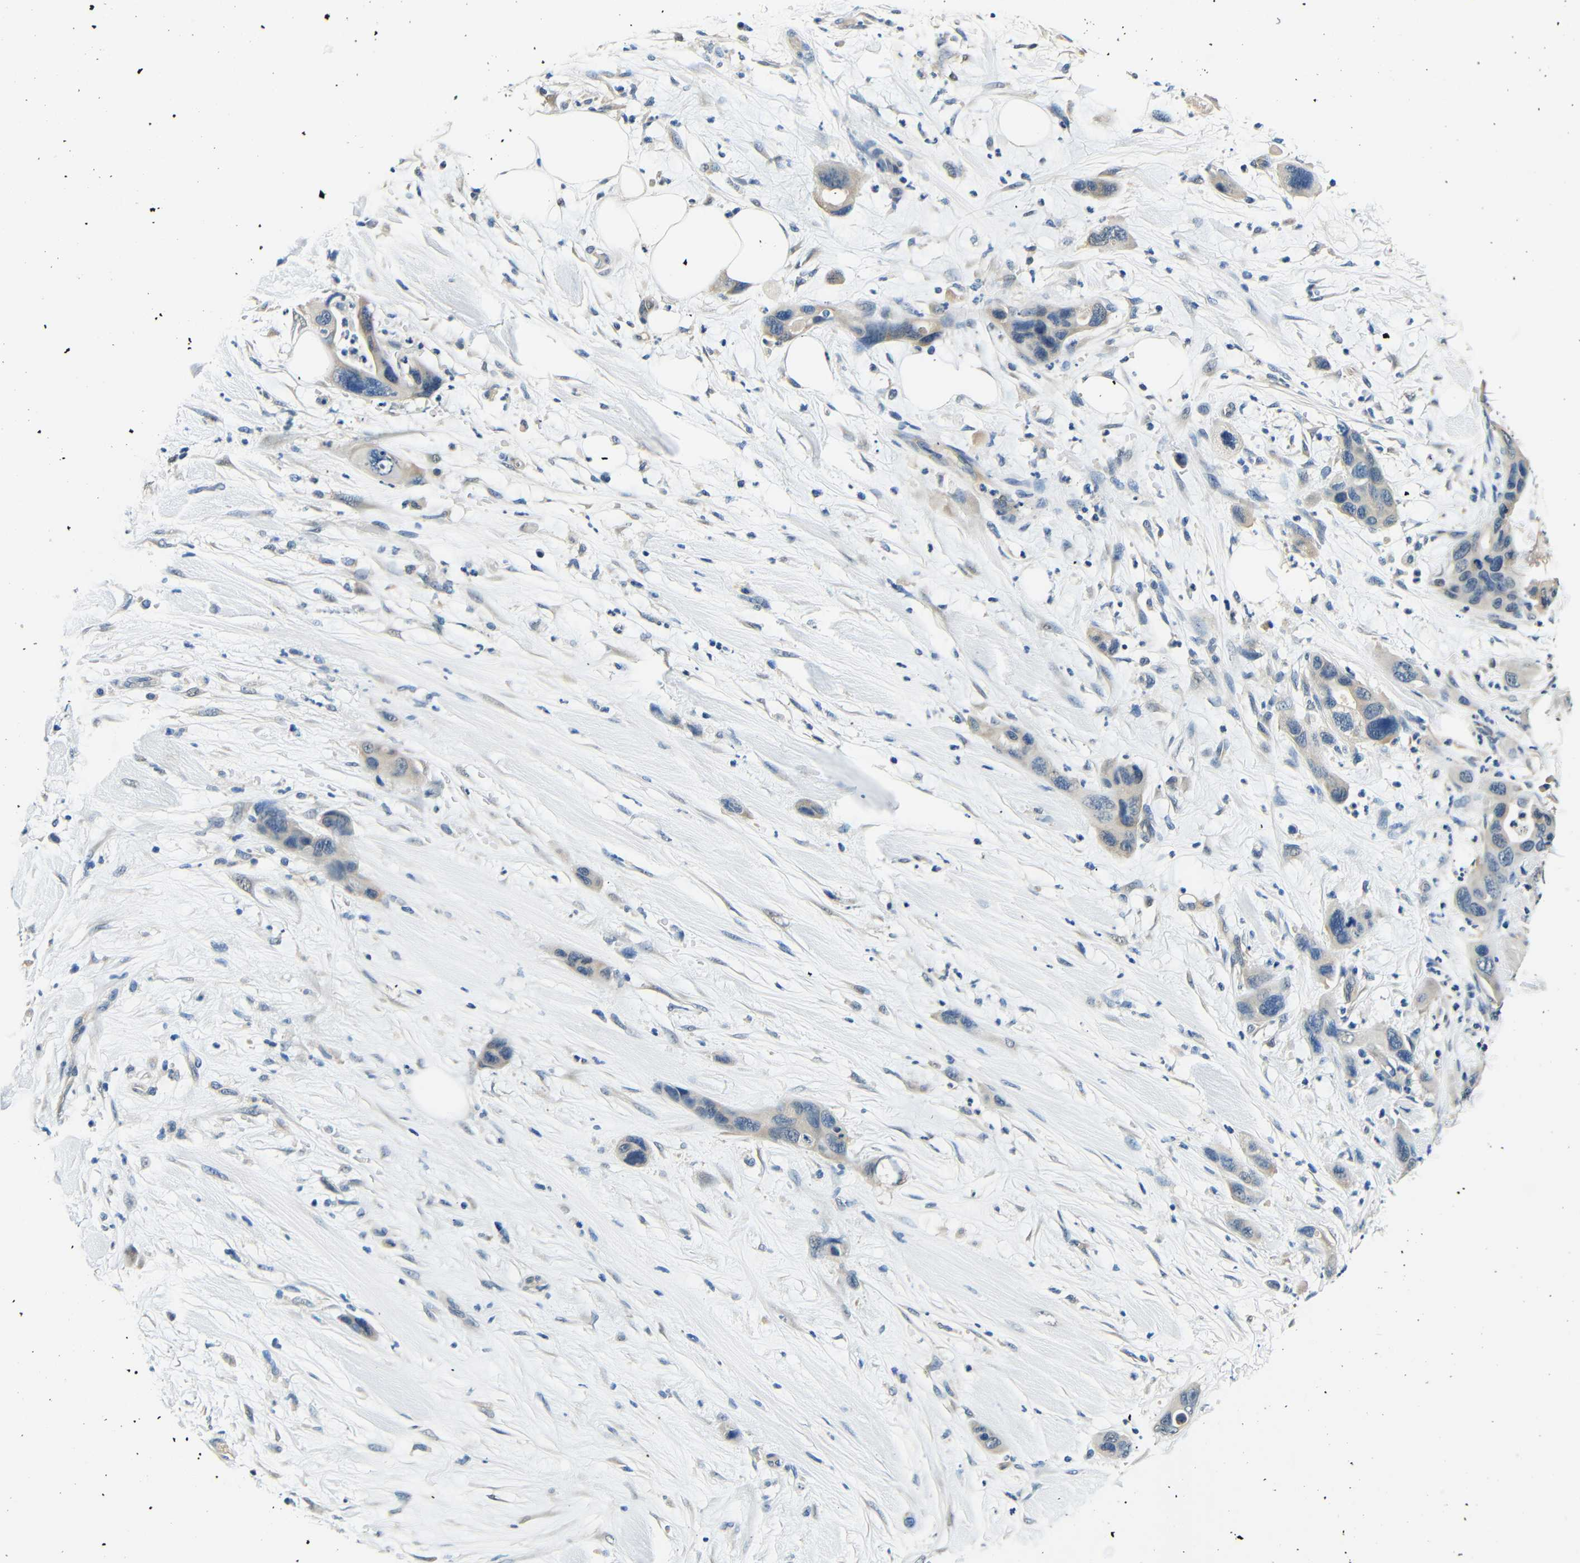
{"staining": {"intensity": "weak", "quantity": ">75%", "location": "cytoplasmic/membranous"}, "tissue": "pancreatic cancer", "cell_type": "Tumor cells", "image_type": "cancer", "snomed": [{"axis": "morphology", "description": "Adenocarcinoma, NOS"}, {"axis": "topography", "description": "Pancreas"}], "caption": "IHC of human adenocarcinoma (pancreatic) demonstrates low levels of weak cytoplasmic/membranous expression in approximately >75% of tumor cells.", "gene": "ADAP1", "patient": {"sex": "female", "age": 71}}